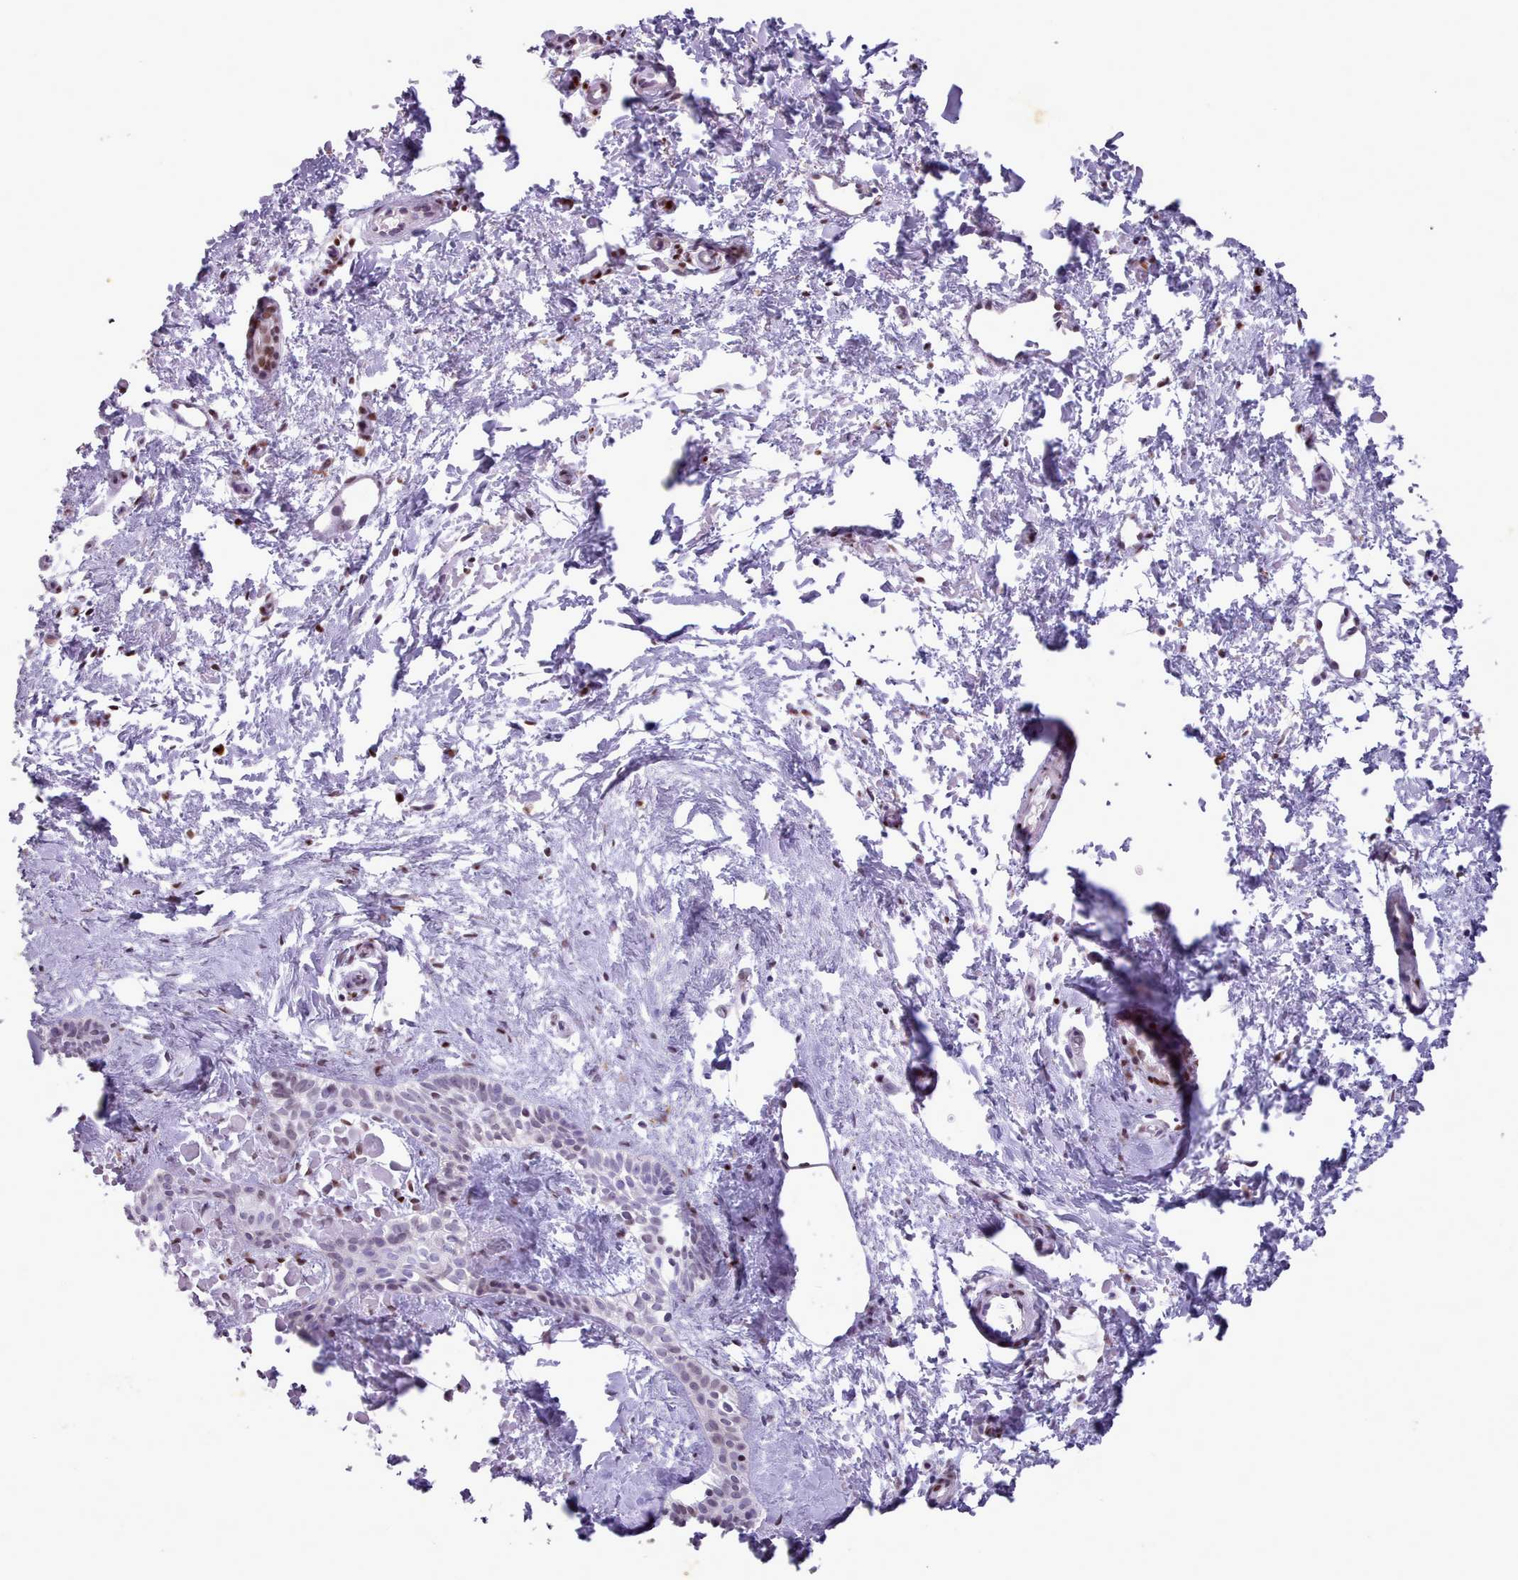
{"staining": {"intensity": "negative", "quantity": "none", "location": "none"}, "tissue": "skin cancer", "cell_type": "Tumor cells", "image_type": "cancer", "snomed": [{"axis": "morphology", "description": "Basal cell carcinoma"}, {"axis": "topography", "description": "Skin"}], "caption": "High power microscopy micrograph of an IHC micrograph of skin basal cell carcinoma, revealing no significant expression in tumor cells.", "gene": "KCNT2", "patient": {"sex": "male", "age": 78}}